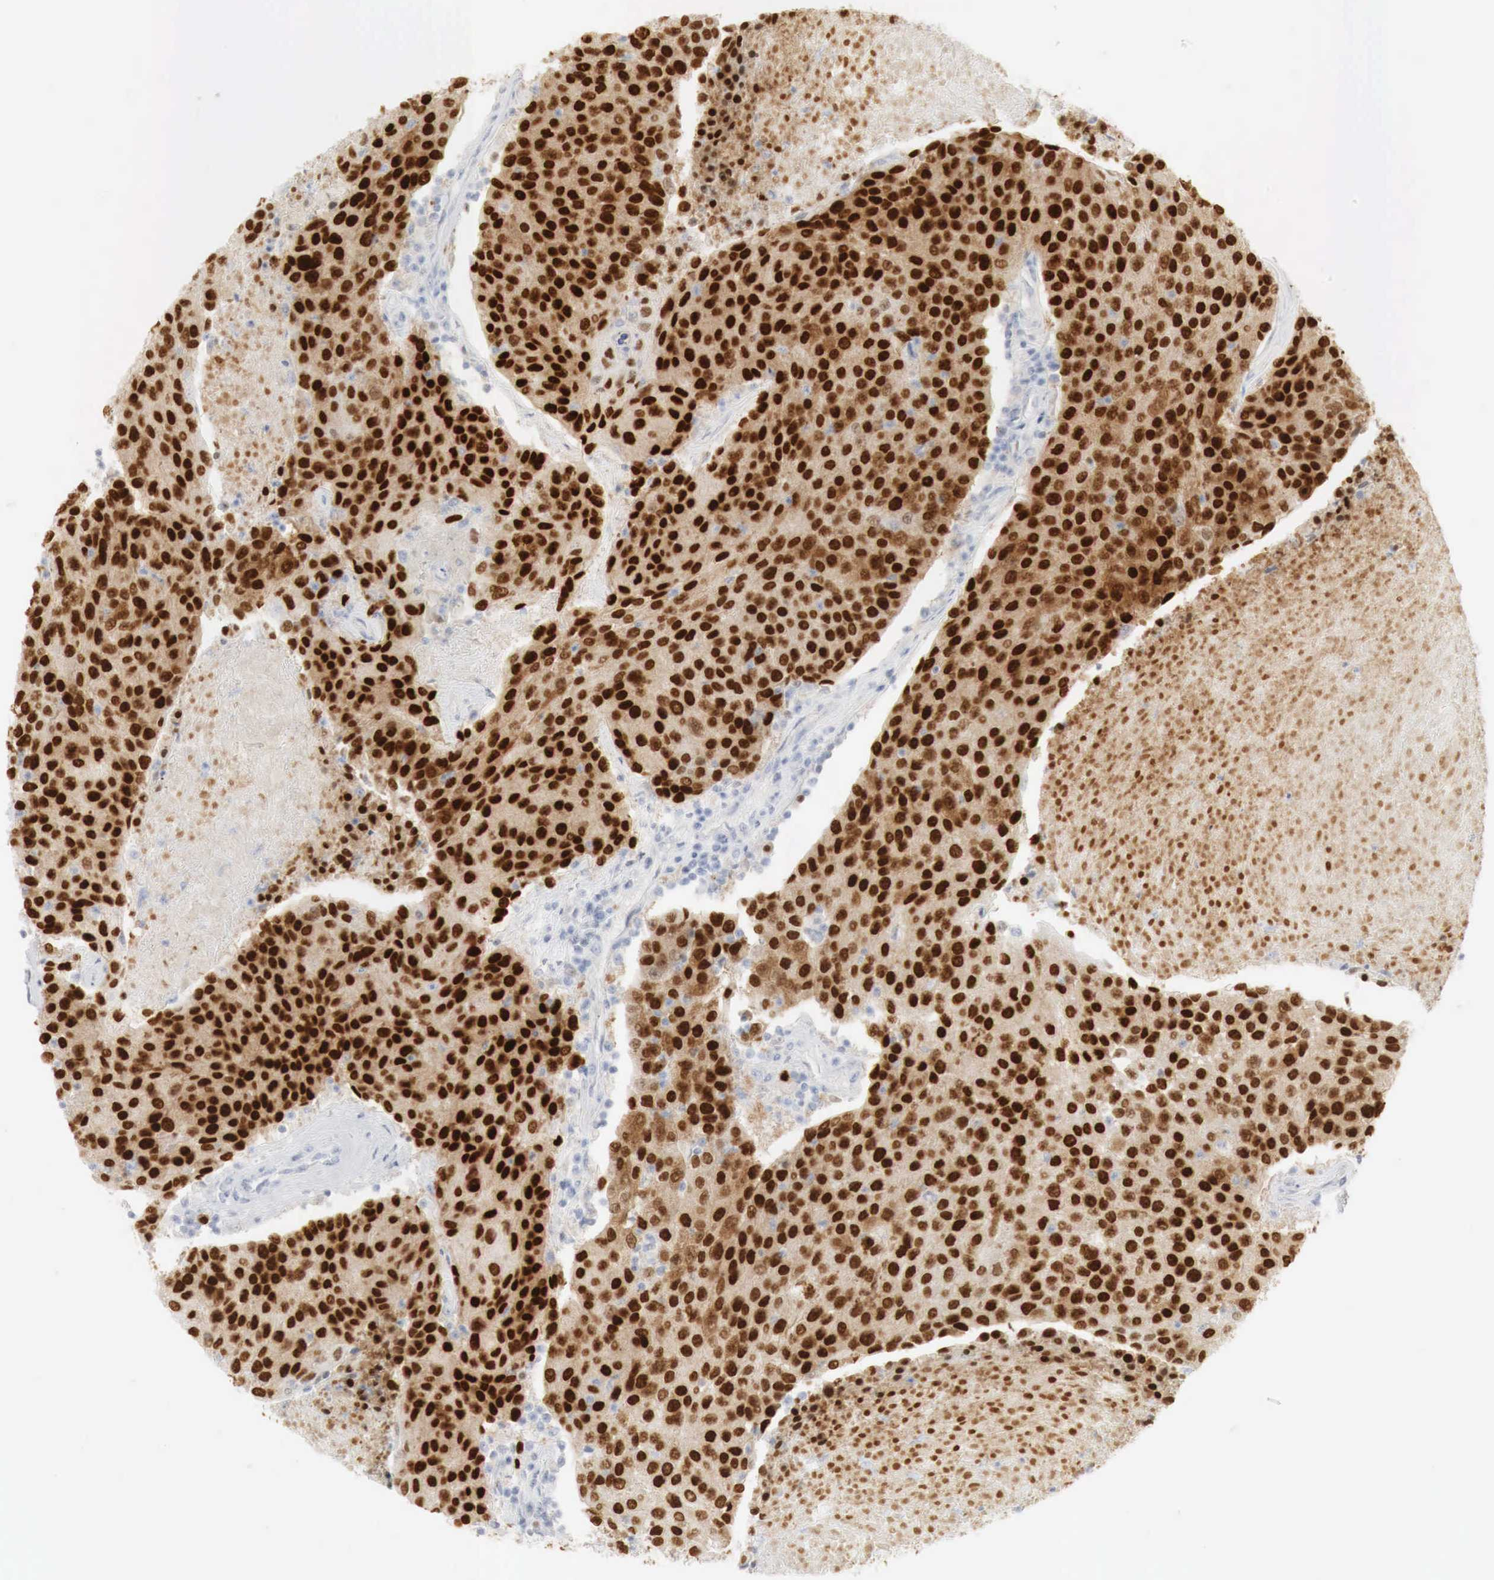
{"staining": {"intensity": "strong", "quantity": ">75%", "location": "nuclear"}, "tissue": "urothelial cancer", "cell_type": "Tumor cells", "image_type": "cancer", "snomed": [{"axis": "morphology", "description": "Urothelial carcinoma, High grade"}, {"axis": "topography", "description": "Urinary bladder"}], "caption": "An immunohistochemistry (IHC) micrograph of tumor tissue is shown. Protein staining in brown highlights strong nuclear positivity in urothelial carcinoma (high-grade) within tumor cells.", "gene": "TP63", "patient": {"sex": "female", "age": 85}}